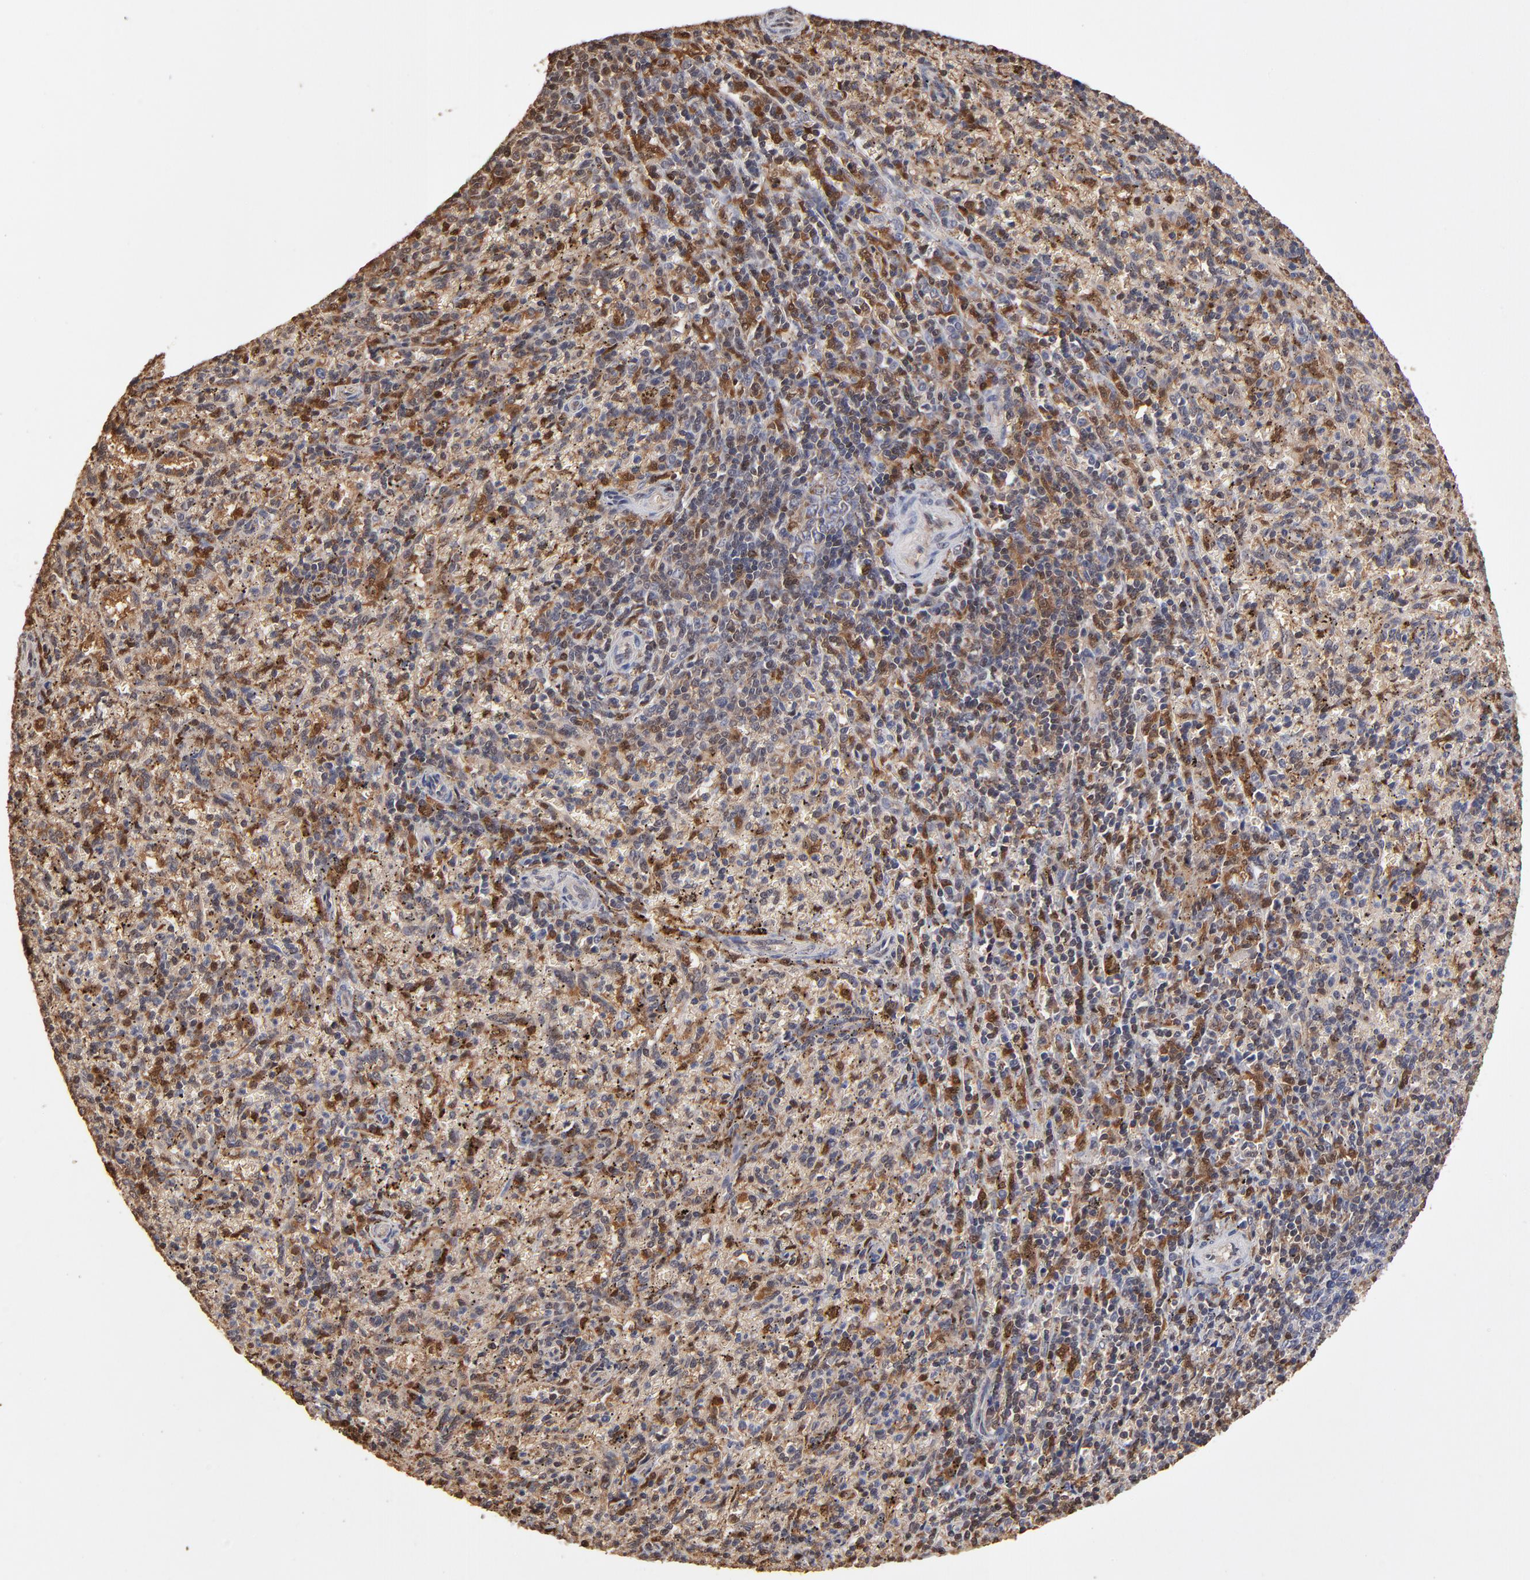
{"staining": {"intensity": "weak", "quantity": "<25%", "location": "cytoplasmic/membranous,nuclear"}, "tissue": "spleen", "cell_type": "Cells in red pulp", "image_type": "normal", "snomed": [{"axis": "morphology", "description": "Normal tissue, NOS"}, {"axis": "topography", "description": "Spleen"}], "caption": "High power microscopy photomicrograph of an IHC histopathology image of benign spleen, revealing no significant staining in cells in red pulp.", "gene": "CASP1", "patient": {"sex": "female", "age": 10}}